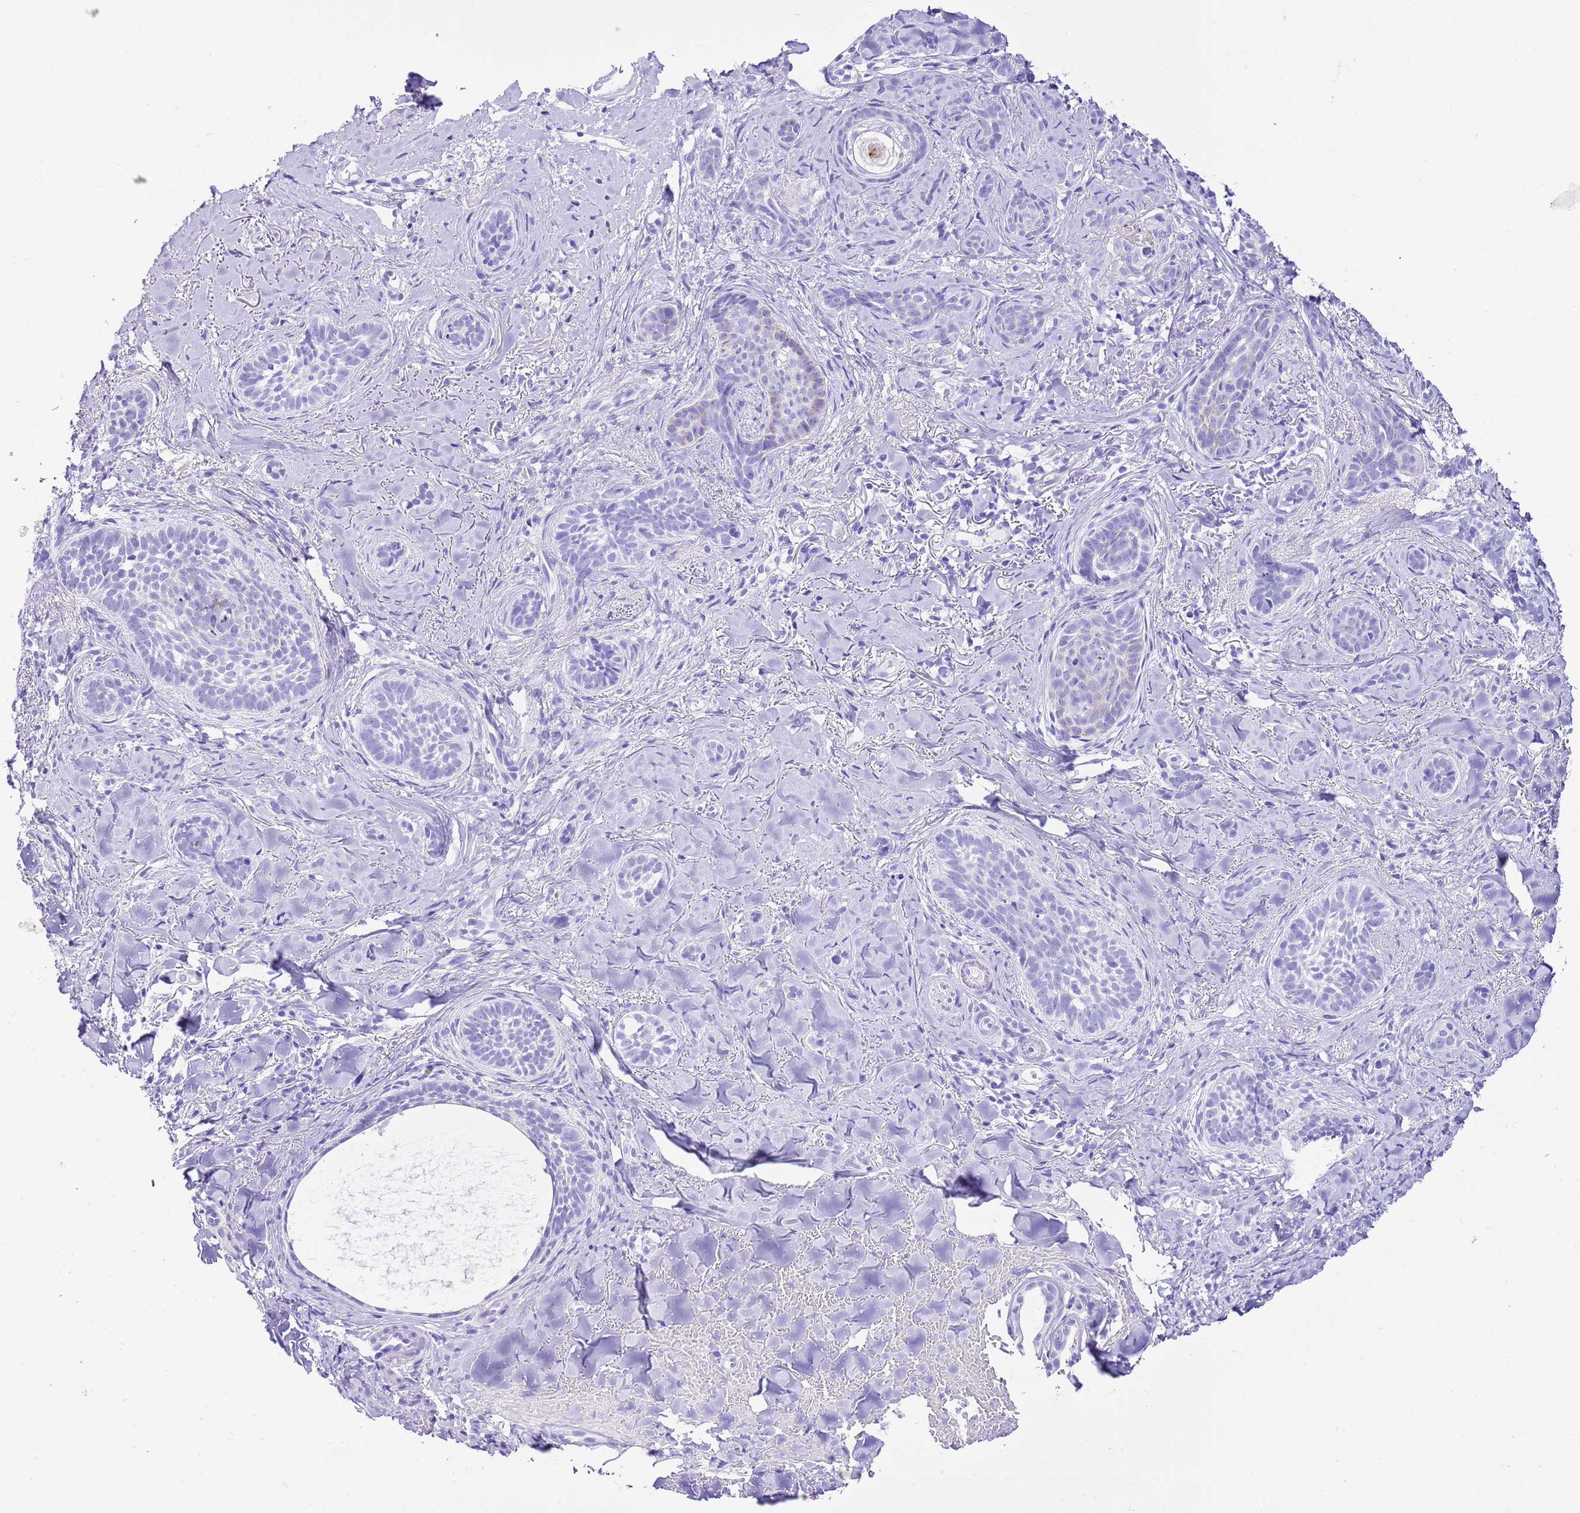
{"staining": {"intensity": "negative", "quantity": "none", "location": "none"}, "tissue": "skin cancer", "cell_type": "Tumor cells", "image_type": "cancer", "snomed": [{"axis": "morphology", "description": "Basal cell carcinoma"}, {"axis": "topography", "description": "Skin"}], "caption": "Immunohistochemistry (IHC) photomicrograph of human skin basal cell carcinoma stained for a protein (brown), which reveals no positivity in tumor cells.", "gene": "KCNC1", "patient": {"sex": "female", "age": 55}}